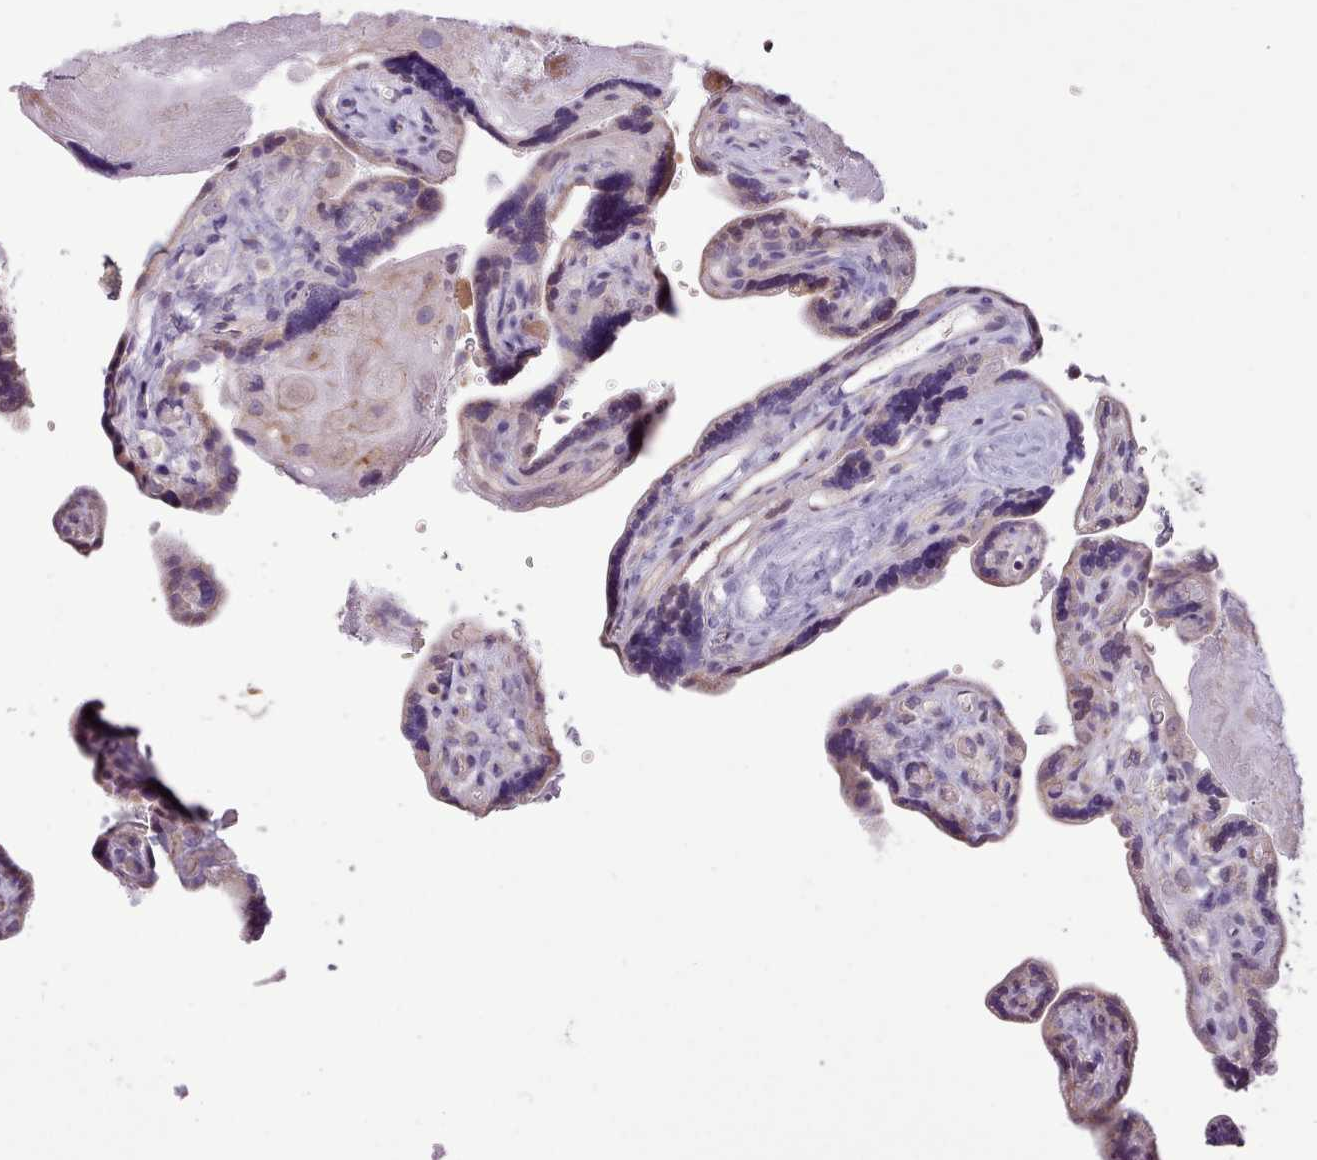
{"staining": {"intensity": "weak", "quantity": "25%-75%", "location": "nuclear"}, "tissue": "placenta", "cell_type": "Trophoblastic cells", "image_type": "normal", "snomed": [{"axis": "morphology", "description": "Normal tissue, NOS"}, {"axis": "topography", "description": "Placenta"}], "caption": "The micrograph exhibits staining of unremarkable placenta, revealing weak nuclear protein positivity (brown color) within trophoblastic cells.", "gene": "SLURP1", "patient": {"sex": "female", "age": 39}}